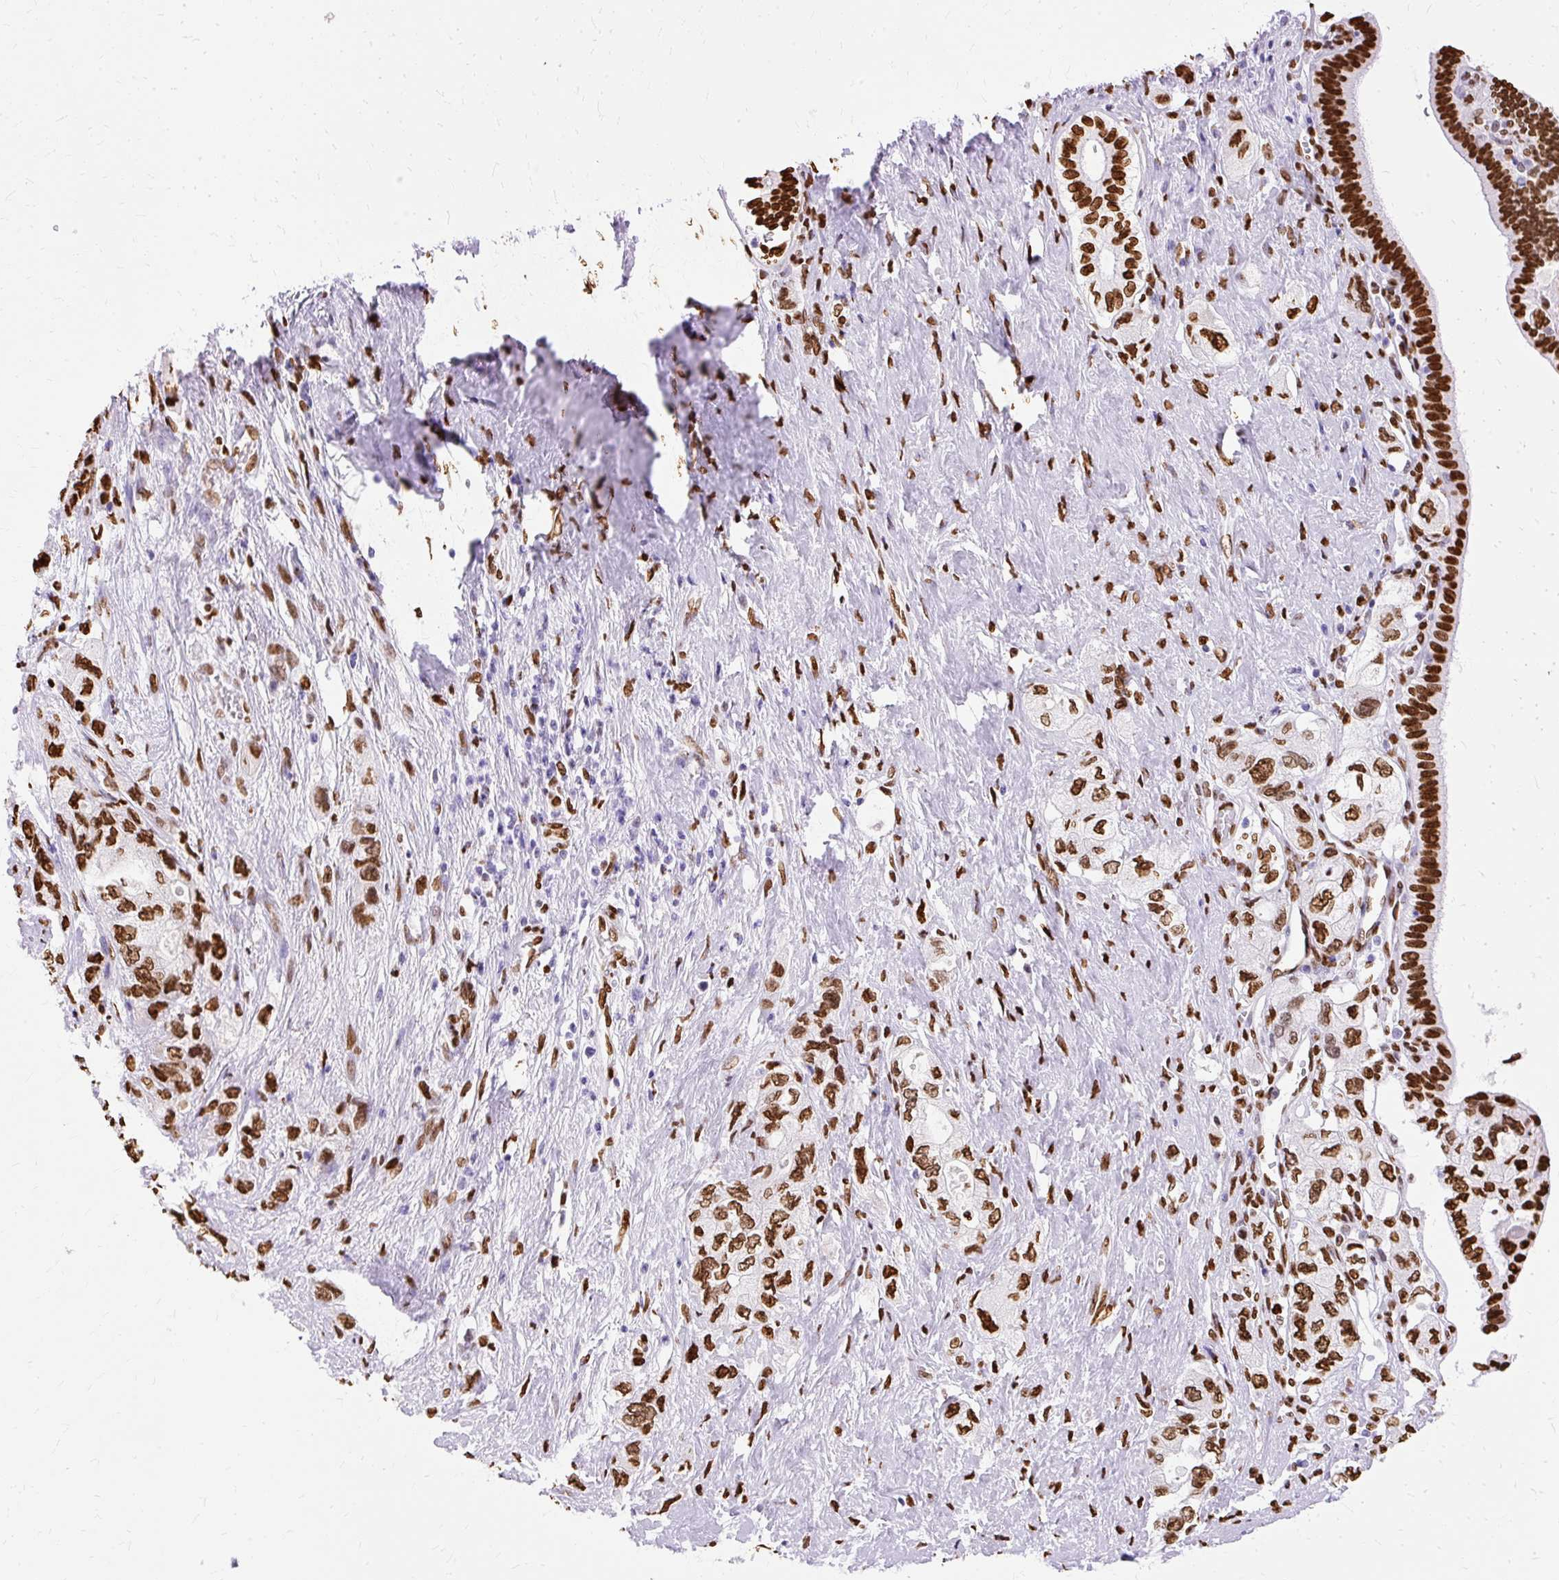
{"staining": {"intensity": "strong", "quantity": ">75%", "location": "nuclear"}, "tissue": "pancreatic cancer", "cell_type": "Tumor cells", "image_type": "cancer", "snomed": [{"axis": "morphology", "description": "Adenocarcinoma, NOS"}, {"axis": "topography", "description": "Pancreas"}], "caption": "Protein staining displays strong nuclear staining in approximately >75% of tumor cells in adenocarcinoma (pancreatic). Using DAB (3,3'-diaminobenzidine) (brown) and hematoxylin (blue) stains, captured at high magnification using brightfield microscopy.", "gene": "TMEM184C", "patient": {"sex": "female", "age": 73}}